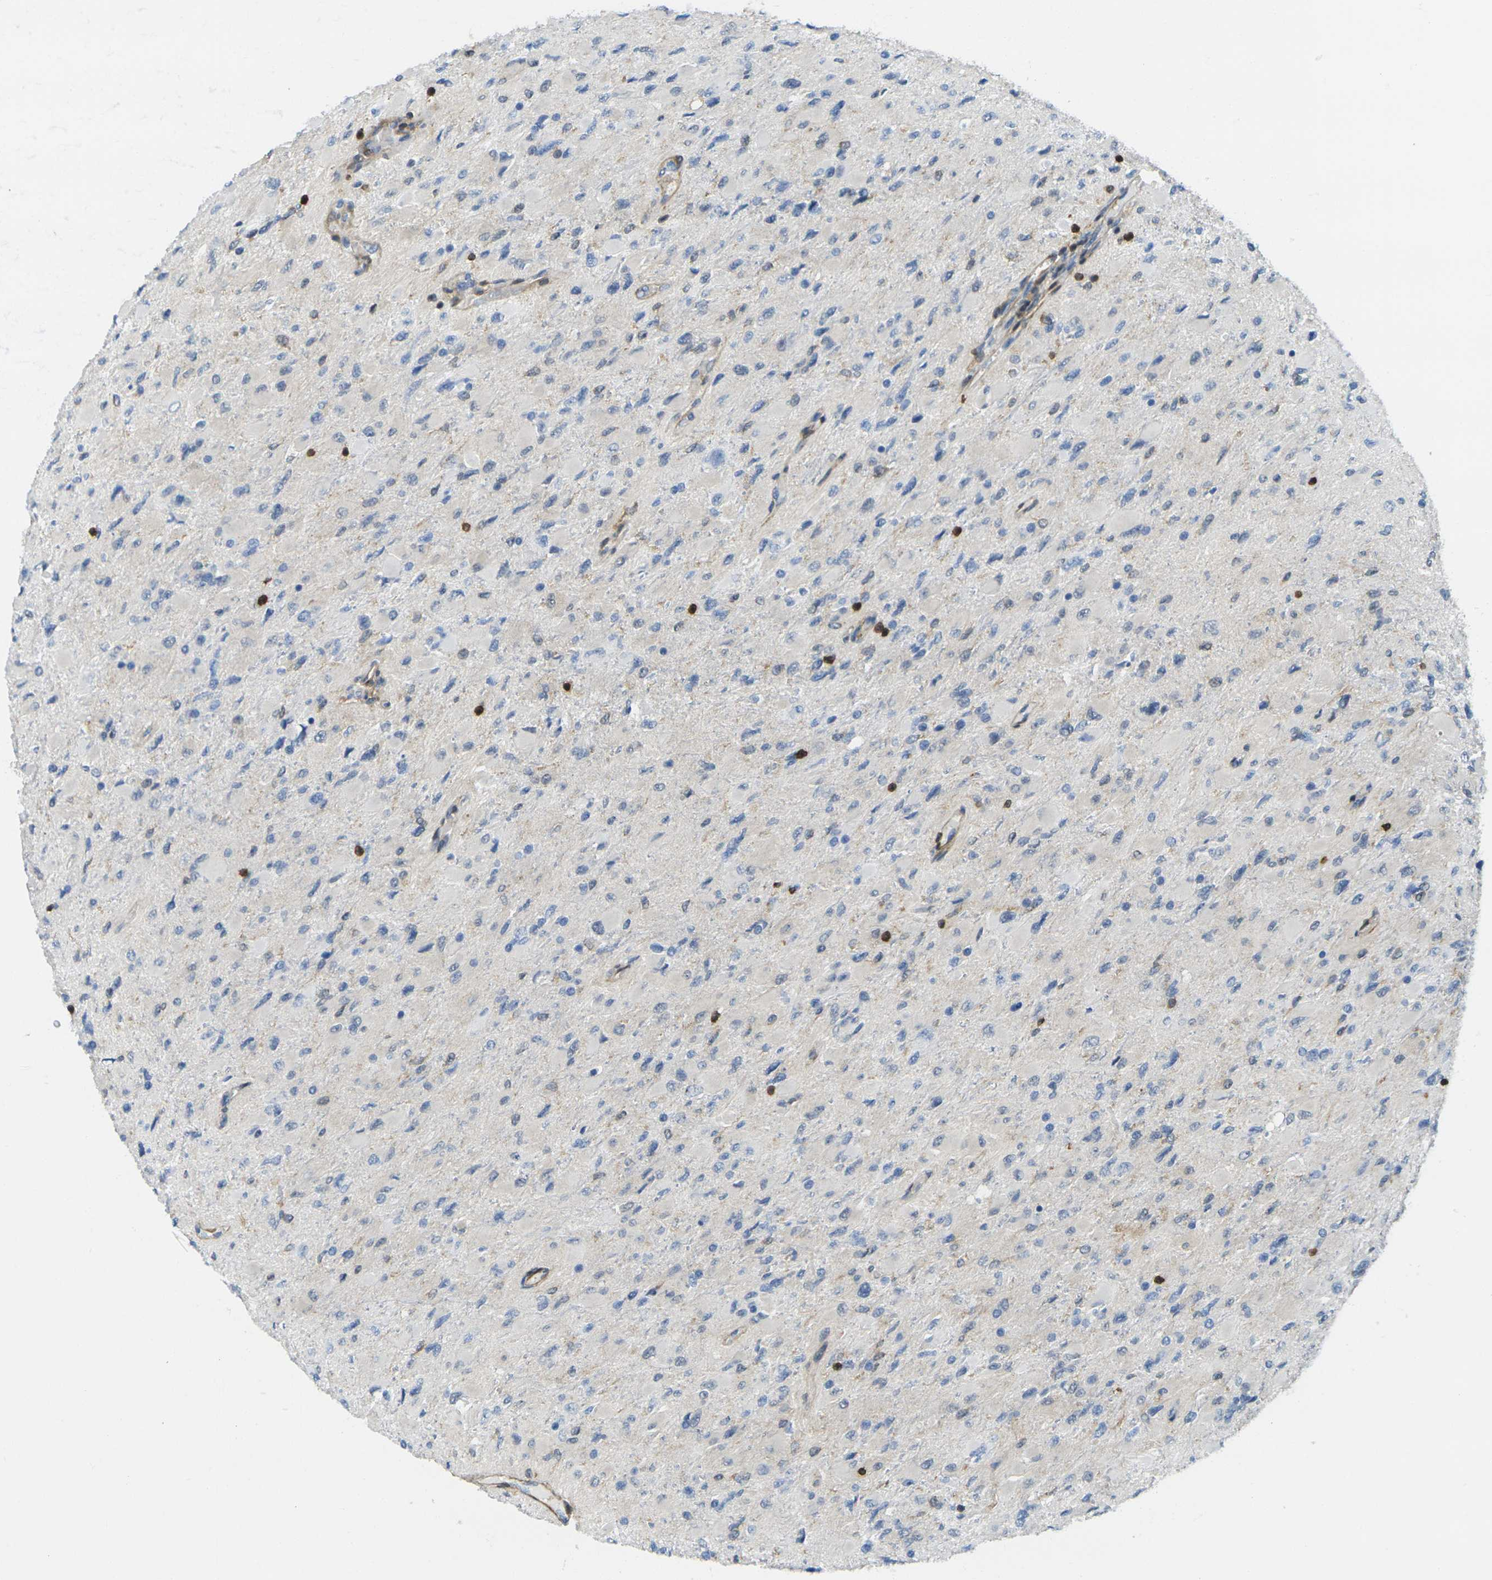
{"staining": {"intensity": "negative", "quantity": "none", "location": "none"}, "tissue": "glioma", "cell_type": "Tumor cells", "image_type": "cancer", "snomed": [{"axis": "morphology", "description": "Glioma, malignant, High grade"}, {"axis": "topography", "description": "Cerebral cortex"}], "caption": "Immunohistochemical staining of human malignant glioma (high-grade) reveals no significant expression in tumor cells.", "gene": "LASP1", "patient": {"sex": "female", "age": 36}}